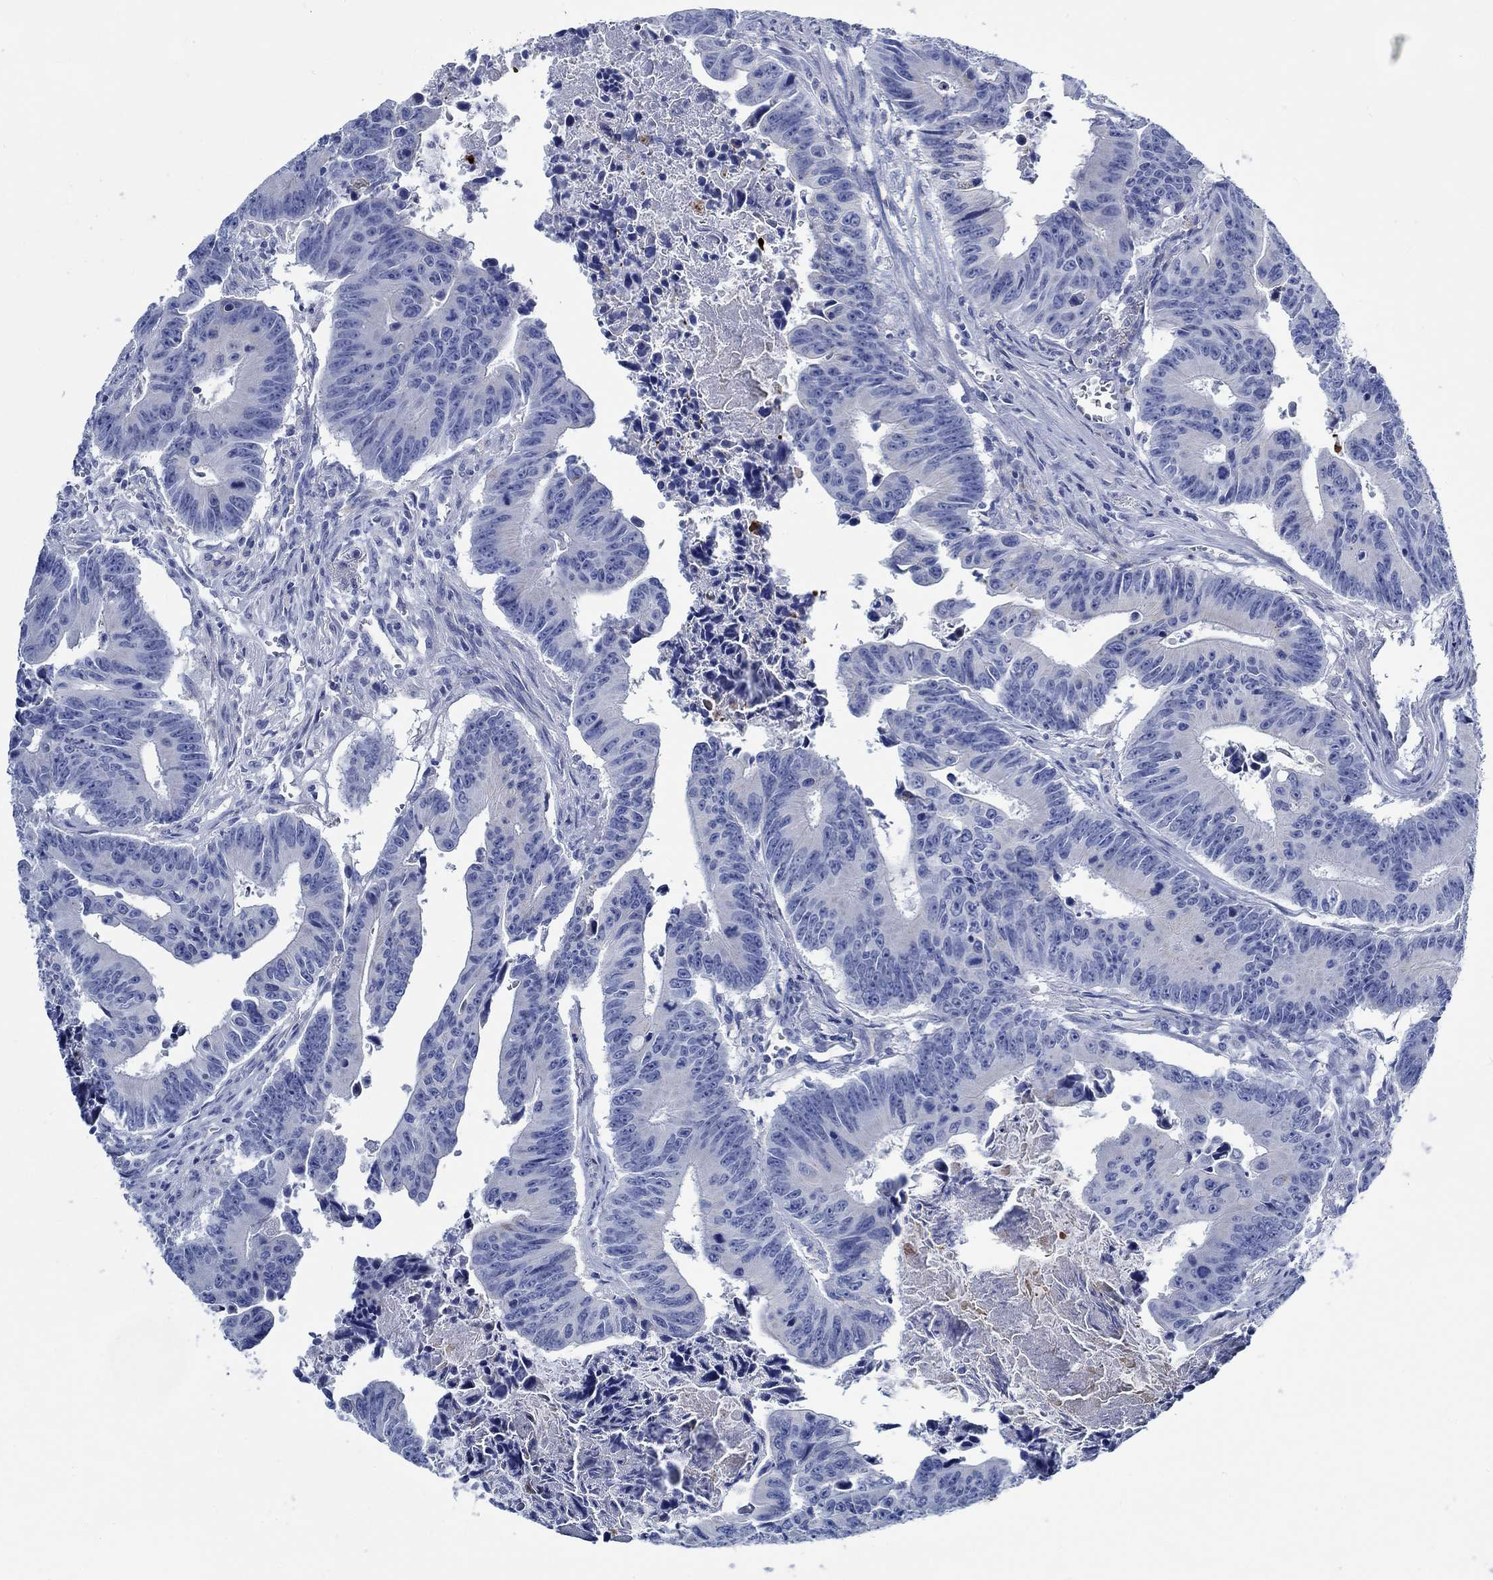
{"staining": {"intensity": "negative", "quantity": "none", "location": "none"}, "tissue": "colorectal cancer", "cell_type": "Tumor cells", "image_type": "cancer", "snomed": [{"axis": "morphology", "description": "Adenocarcinoma, NOS"}, {"axis": "topography", "description": "Colon"}], "caption": "DAB immunohistochemical staining of colorectal cancer displays no significant positivity in tumor cells.", "gene": "SVEP1", "patient": {"sex": "female", "age": 87}}